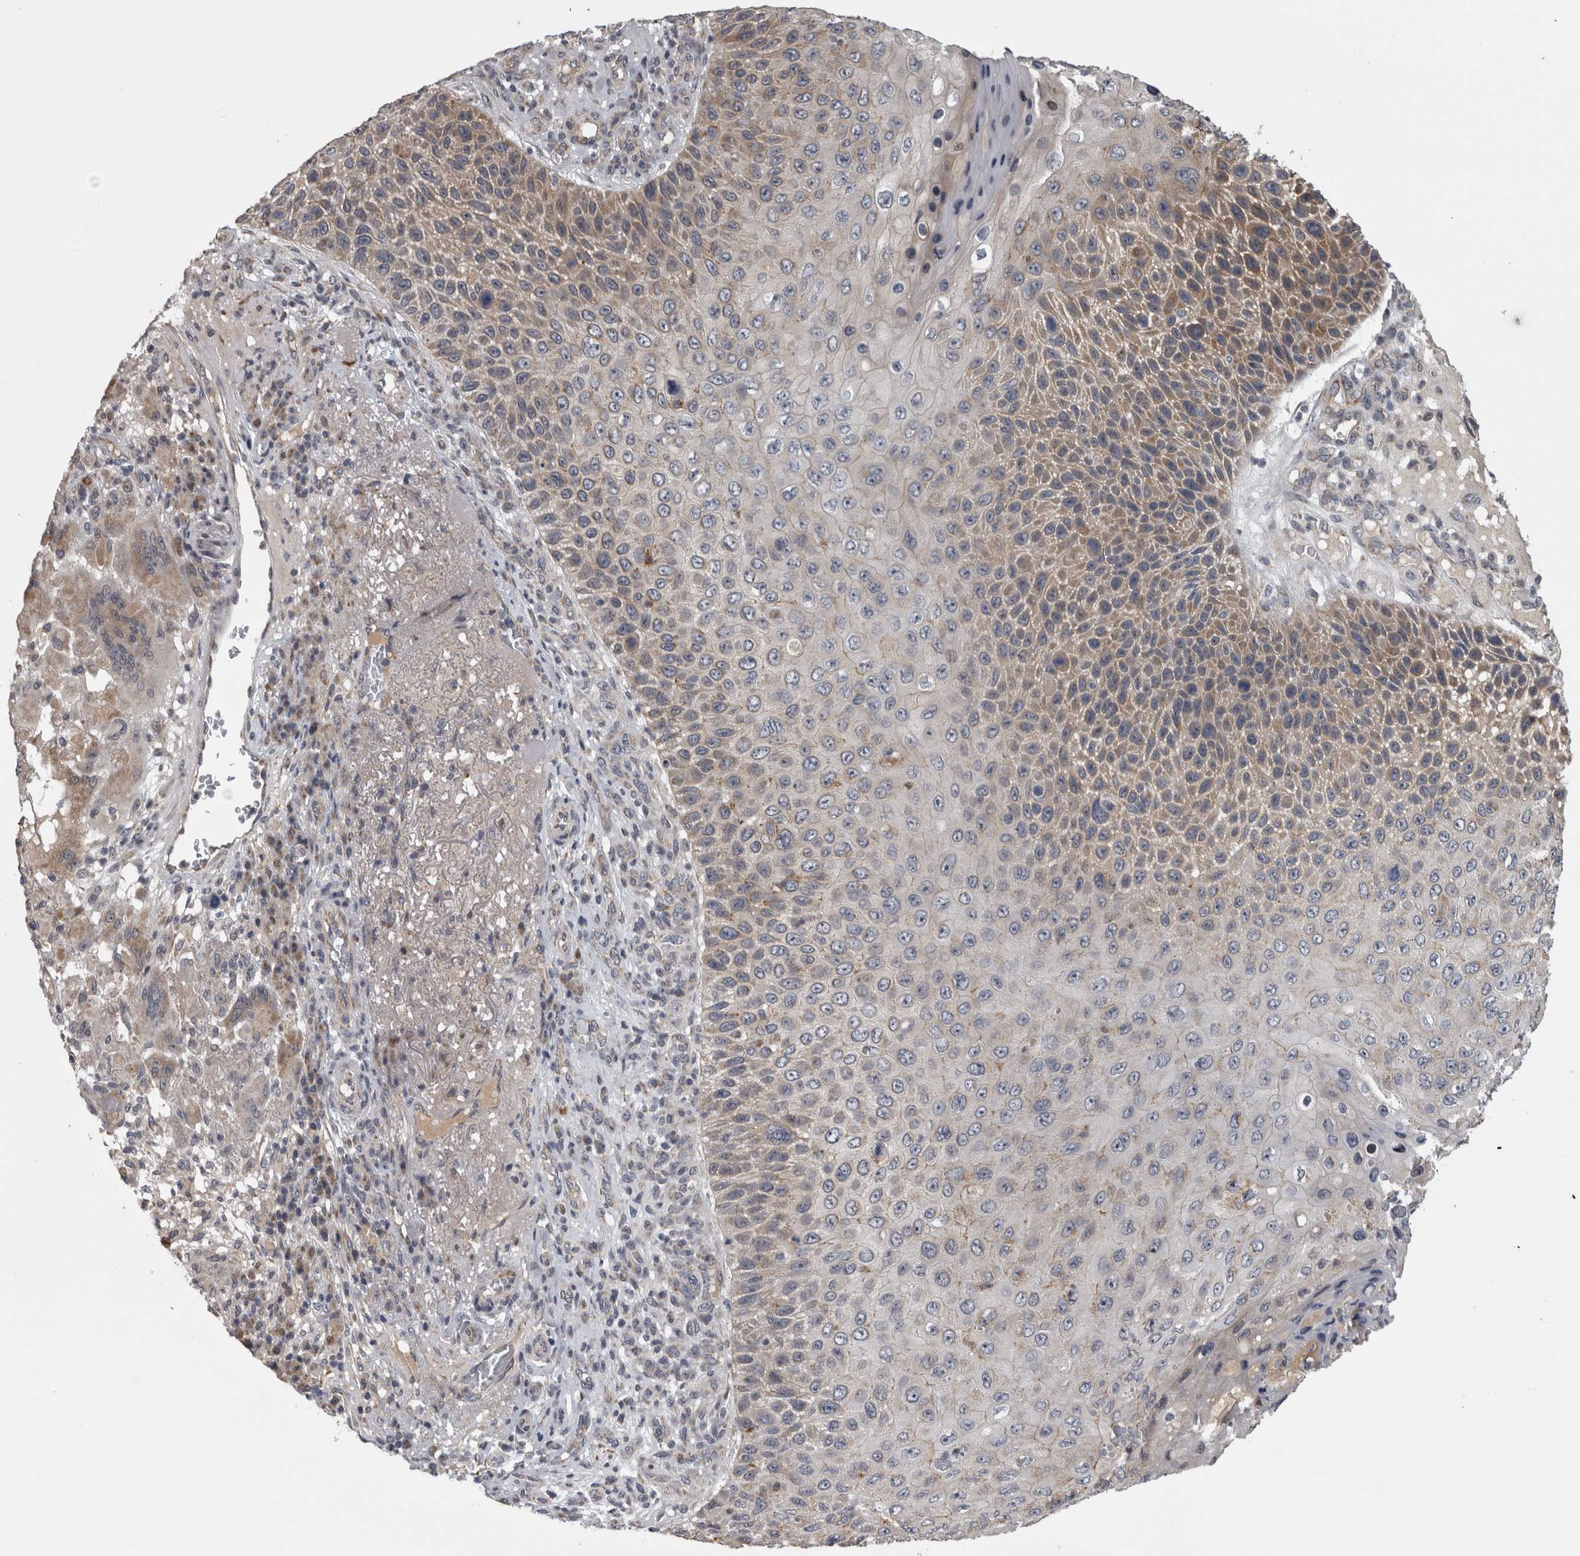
{"staining": {"intensity": "moderate", "quantity": "25%-75%", "location": "cytoplasmic/membranous"}, "tissue": "skin cancer", "cell_type": "Tumor cells", "image_type": "cancer", "snomed": [{"axis": "morphology", "description": "Squamous cell carcinoma, NOS"}, {"axis": "topography", "description": "Skin"}], "caption": "Immunohistochemical staining of human skin squamous cell carcinoma exhibits moderate cytoplasmic/membranous protein positivity in approximately 25%-75% of tumor cells. (brown staining indicates protein expression, while blue staining denotes nuclei).", "gene": "DBT", "patient": {"sex": "female", "age": 88}}